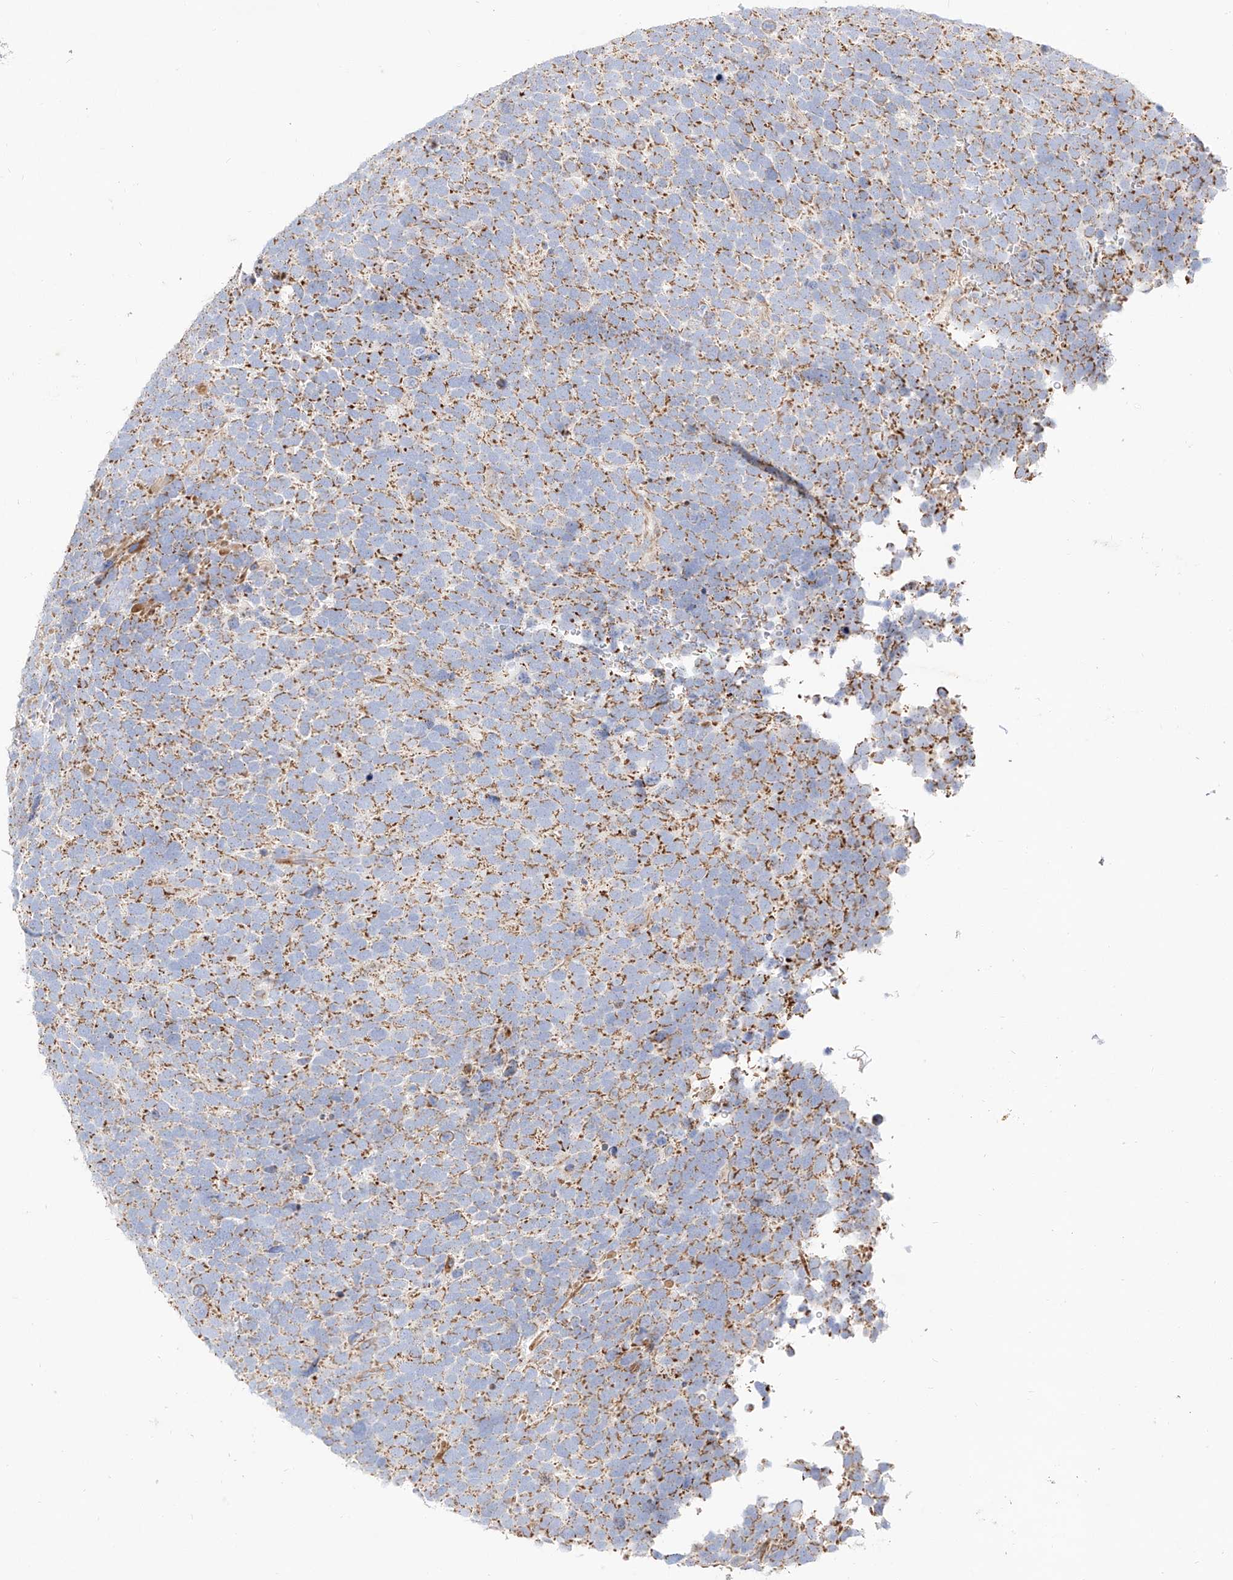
{"staining": {"intensity": "moderate", "quantity": ">75%", "location": "cytoplasmic/membranous"}, "tissue": "urothelial cancer", "cell_type": "Tumor cells", "image_type": "cancer", "snomed": [{"axis": "morphology", "description": "Urothelial carcinoma, High grade"}, {"axis": "topography", "description": "Urinary bladder"}], "caption": "The image demonstrates immunohistochemical staining of urothelial cancer. There is moderate cytoplasmic/membranous staining is seen in about >75% of tumor cells. (DAB IHC, brown staining for protein, blue staining for nuclei).", "gene": "CST9", "patient": {"sex": "female", "age": 82}}